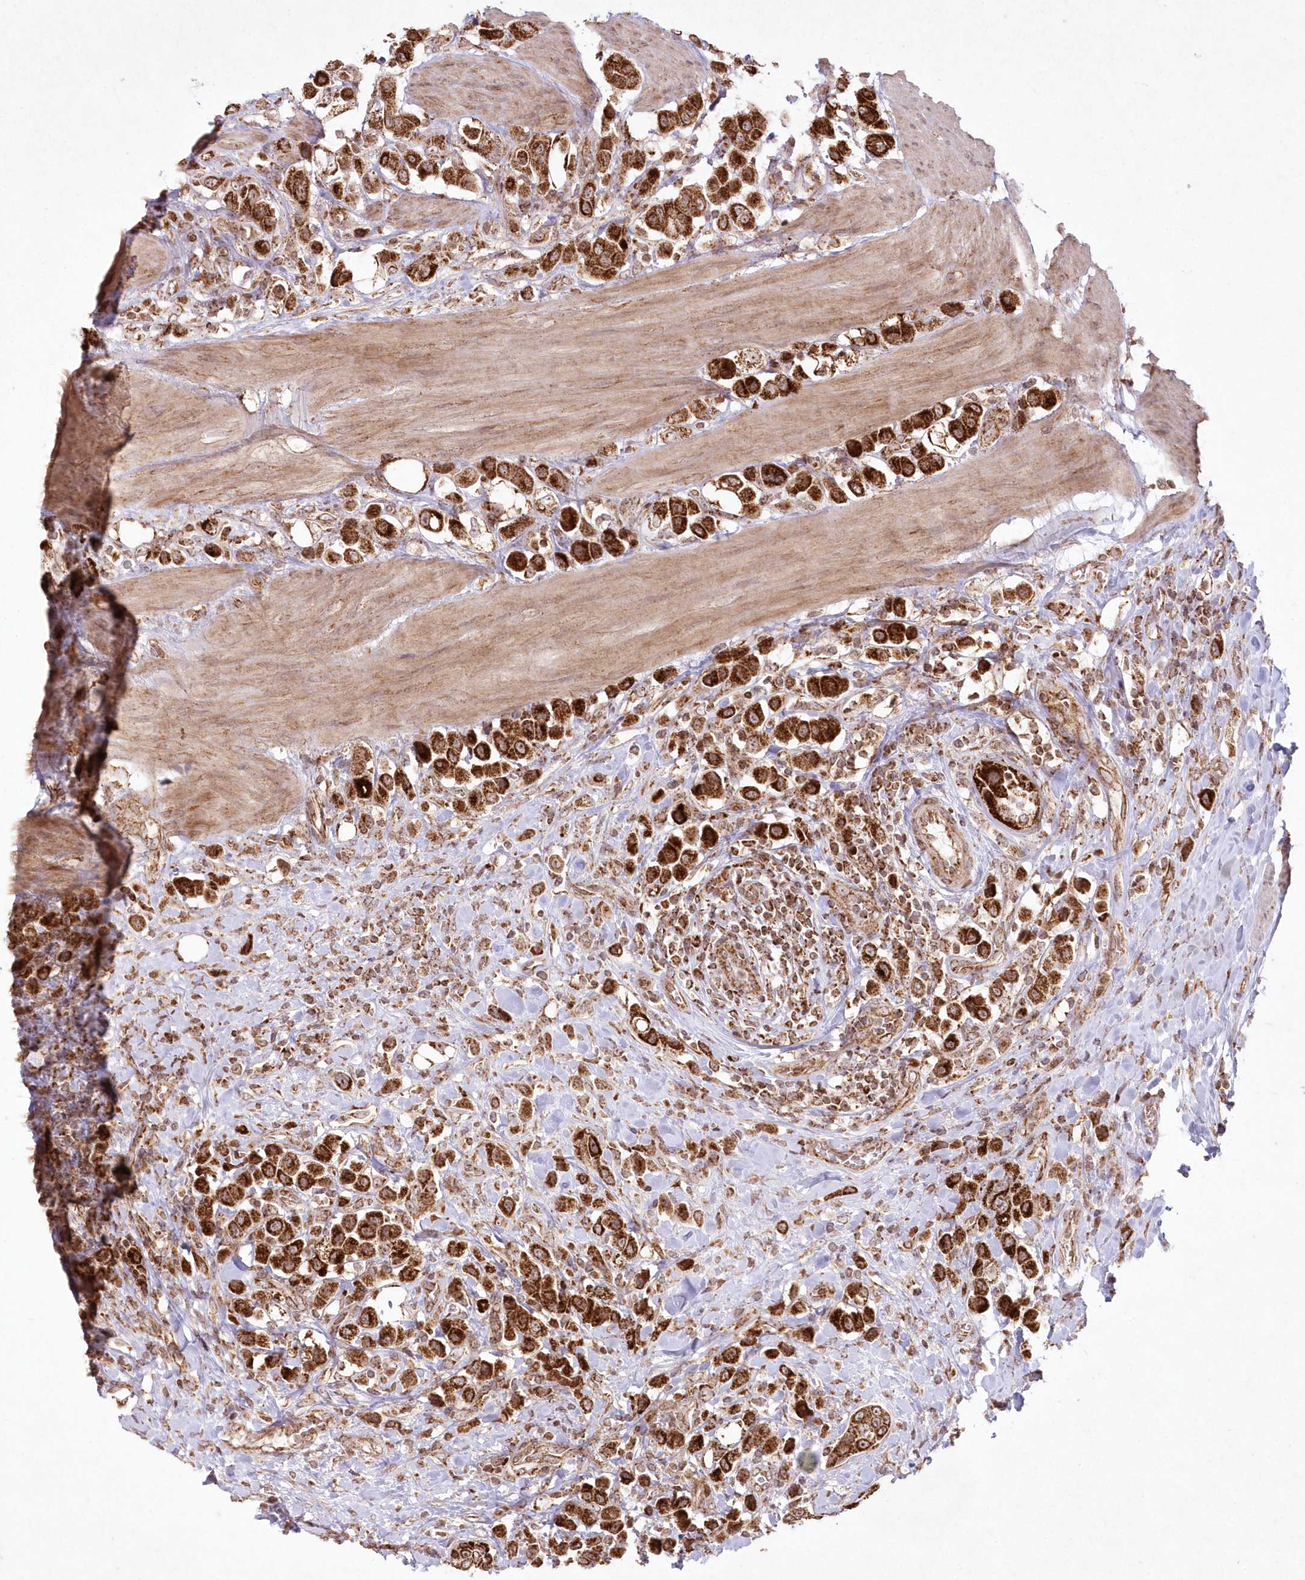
{"staining": {"intensity": "strong", "quantity": ">75%", "location": "cytoplasmic/membranous"}, "tissue": "urothelial cancer", "cell_type": "Tumor cells", "image_type": "cancer", "snomed": [{"axis": "morphology", "description": "Urothelial carcinoma, High grade"}, {"axis": "topography", "description": "Urinary bladder"}], "caption": "Strong cytoplasmic/membranous positivity for a protein is identified in approximately >75% of tumor cells of urothelial cancer using immunohistochemistry (IHC).", "gene": "LRPPRC", "patient": {"sex": "male", "age": 50}}